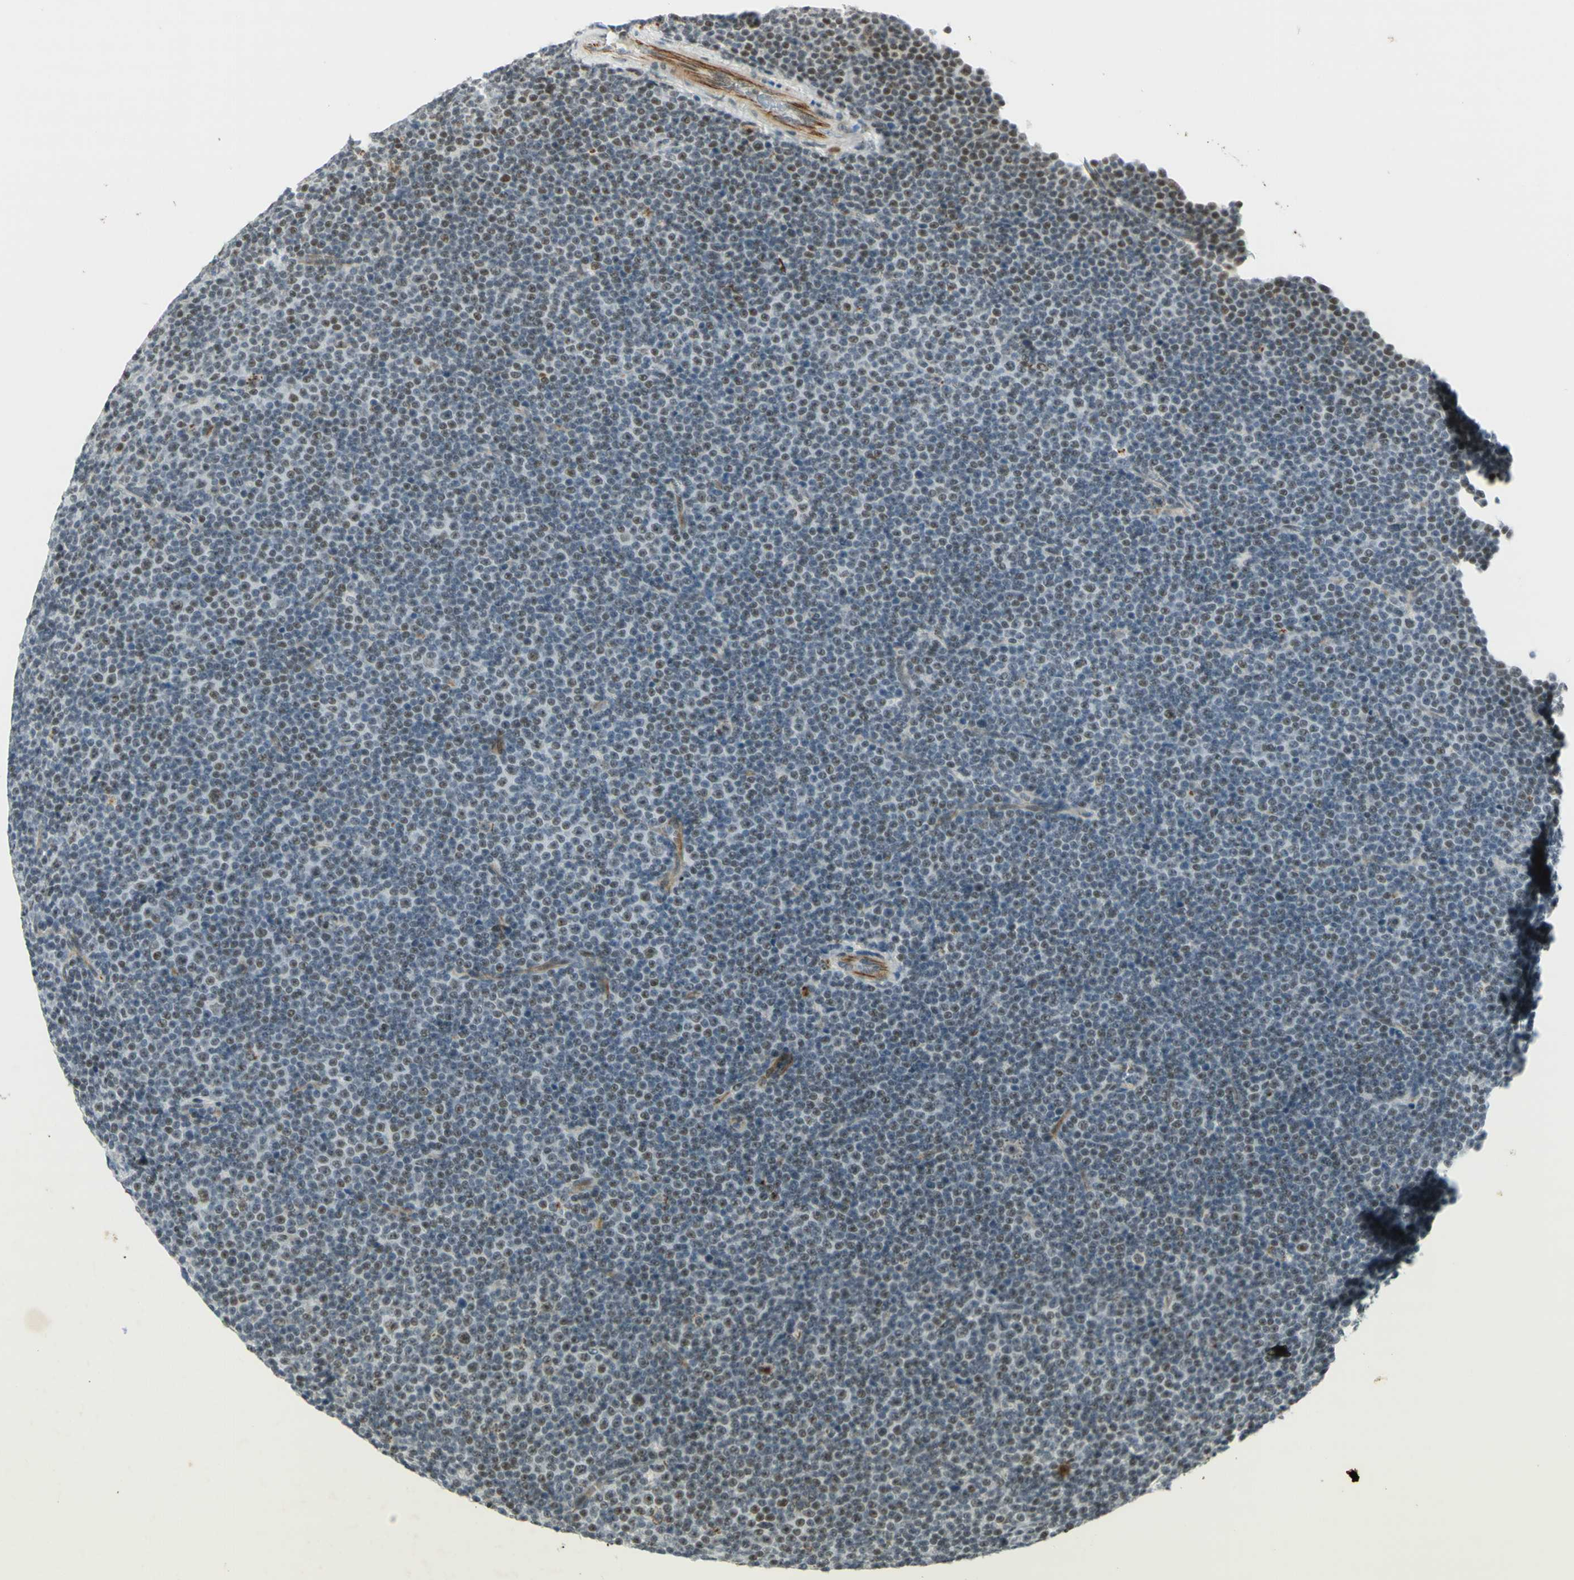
{"staining": {"intensity": "moderate", "quantity": ">75%", "location": "nuclear"}, "tissue": "lymphoma", "cell_type": "Tumor cells", "image_type": "cancer", "snomed": [{"axis": "morphology", "description": "Malignant lymphoma, non-Hodgkin's type, Low grade"}, {"axis": "topography", "description": "Lymph node"}], "caption": "This image reveals lymphoma stained with IHC to label a protein in brown. The nuclear of tumor cells show moderate positivity for the protein. Nuclei are counter-stained blue.", "gene": "IRF1", "patient": {"sex": "female", "age": 67}}